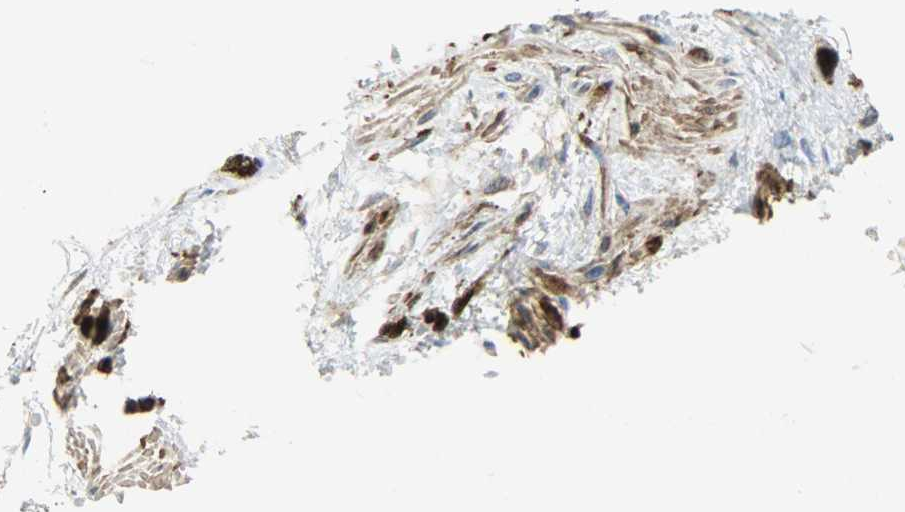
{"staining": {"intensity": "strong", "quantity": ">75%", "location": "cytoplasmic/membranous"}, "tissue": "smooth muscle", "cell_type": "Smooth muscle cells", "image_type": "normal", "snomed": [{"axis": "morphology", "description": "Normal tissue, NOS"}, {"axis": "topography", "description": "Smooth muscle"}, {"axis": "topography", "description": "Uterus"}], "caption": "High-power microscopy captured an immunohistochemistry (IHC) histopathology image of benign smooth muscle, revealing strong cytoplasmic/membranous expression in about >75% of smooth muscle cells. Nuclei are stained in blue.", "gene": "VASP", "patient": {"sex": "female", "age": 39}}